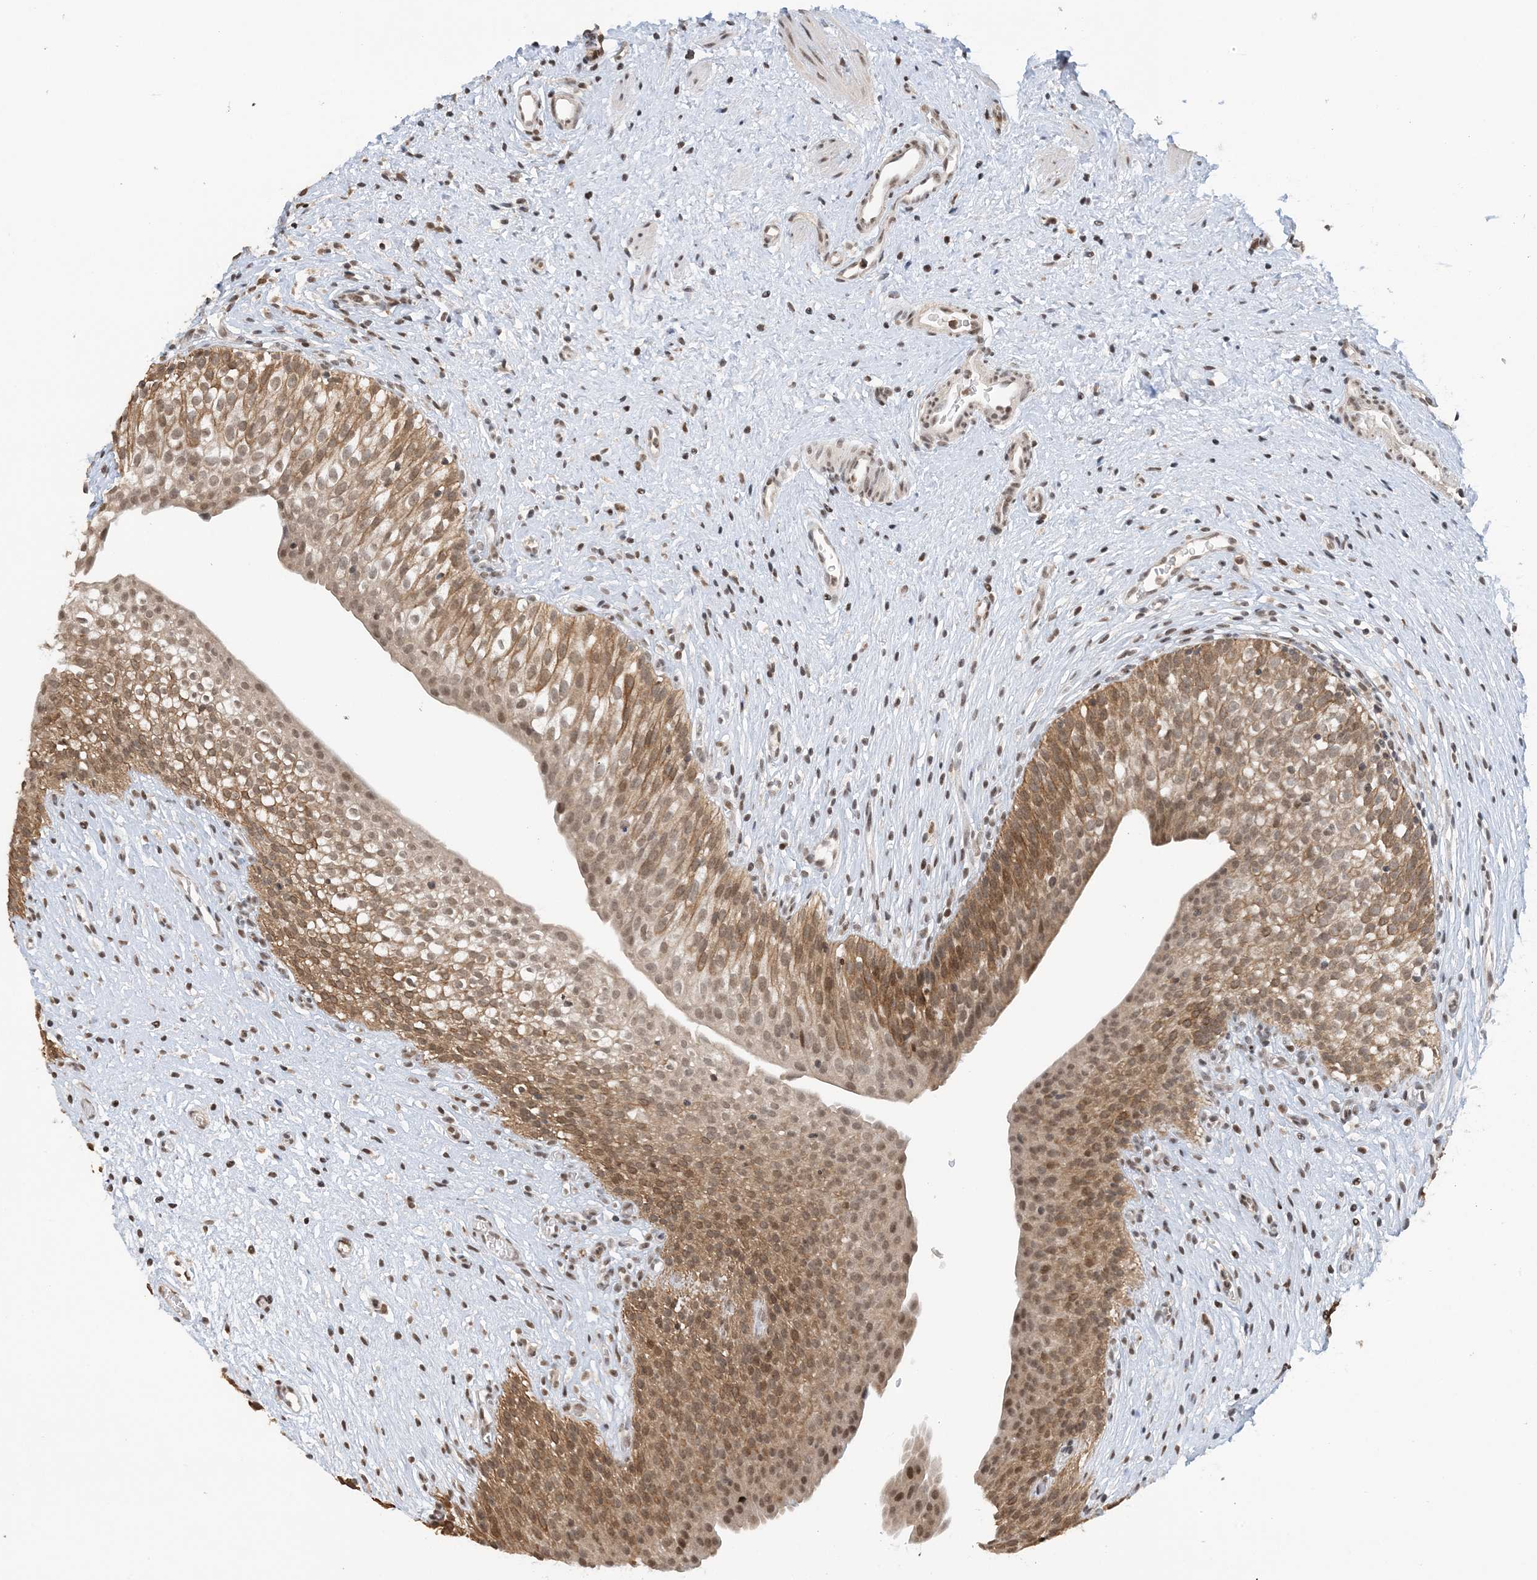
{"staining": {"intensity": "moderate", "quantity": ">75%", "location": "cytoplasmic/membranous,nuclear"}, "tissue": "urinary bladder", "cell_type": "Urothelial cells", "image_type": "normal", "snomed": [{"axis": "morphology", "description": "Normal tissue, NOS"}, {"axis": "topography", "description": "Urinary bladder"}], "caption": "Immunohistochemistry micrograph of unremarkable urinary bladder: human urinary bladder stained using immunohistochemistry reveals medium levels of moderate protein expression localized specifically in the cytoplasmic/membranous,nuclear of urothelial cells, appearing as a cytoplasmic/membranous,nuclear brown color.", "gene": "ACYP2", "patient": {"sex": "male", "age": 1}}